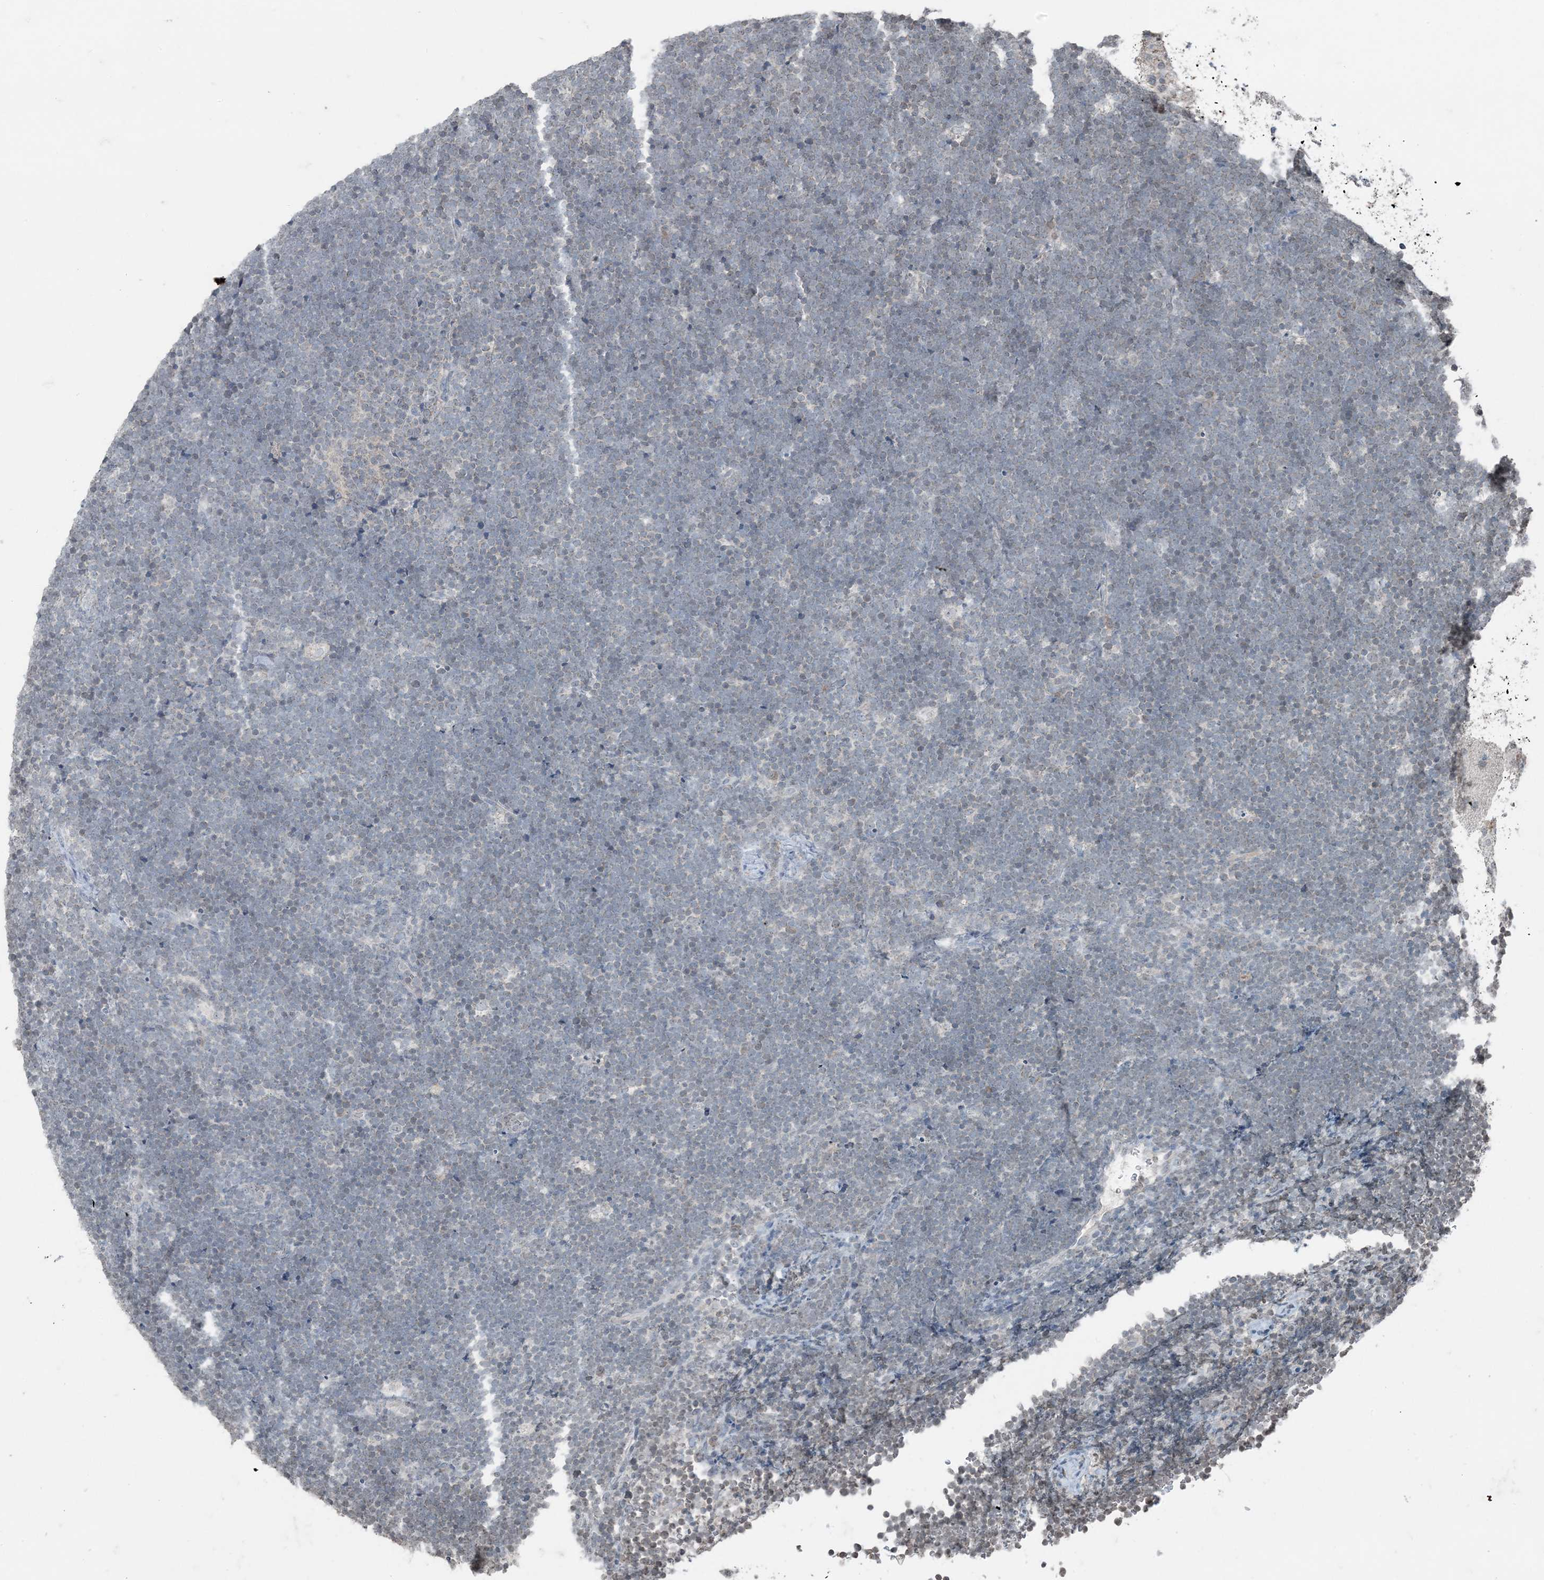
{"staining": {"intensity": "negative", "quantity": "none", "location": "none"}, "tissue": "lymphoma", "cell_type": "Tumor cells", "image_type": "cancer", "snomed": [{"axis": "morphology", "description": "Malignant lymphoma, non-Hodgkin's type, High grade"}, {"axis": "topography", "description": "Lymph node"}], "caption": "There is no significant staining in tumor cells of malignant lymphoma, non-Hodgkin's type (high-grade).", "gene": "GNL1", "patient": {"sex": "male", "age": 13}}